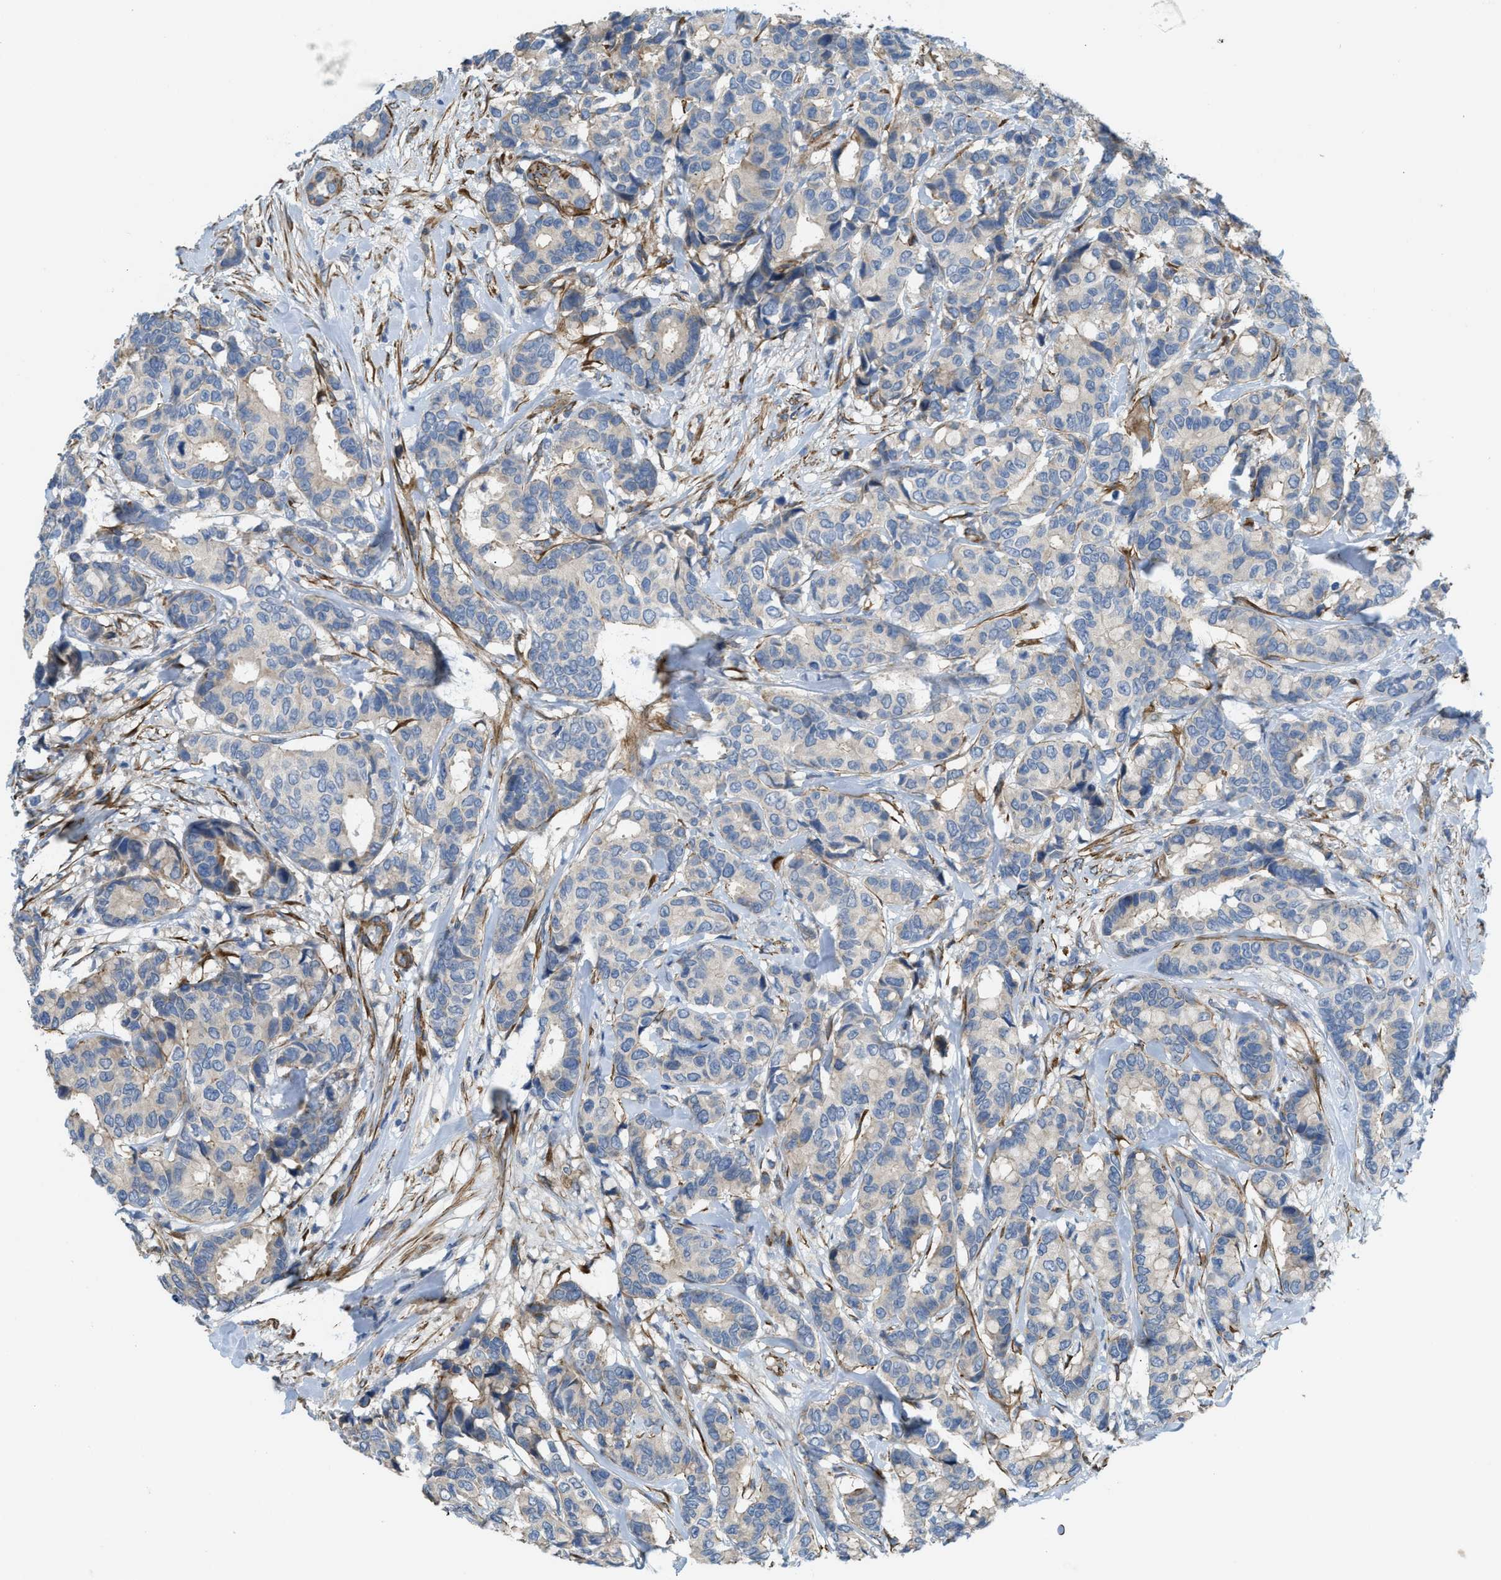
{"staining": {"intensity": "weak", "quantity": "25%-75%", "location": "cytoplasmic/membranous"}, "tissue": "breast cancer", "cell_type": "Tumor cells", "image_type": "cancer", "snomed": [{"axis": "morphology", "description": "Duct carcinoma"}, {"axis": "topography", "description": "Breast"}], "caption": "Immunohistochemical staining of human breast infiltrating ductal carcinoma shows weak cytoplasmic/membranous protein positivity in about 25%-75% of tumor cells.", "gene": "BMPR1A", "patient": {"sex": "female", "age": 87}}